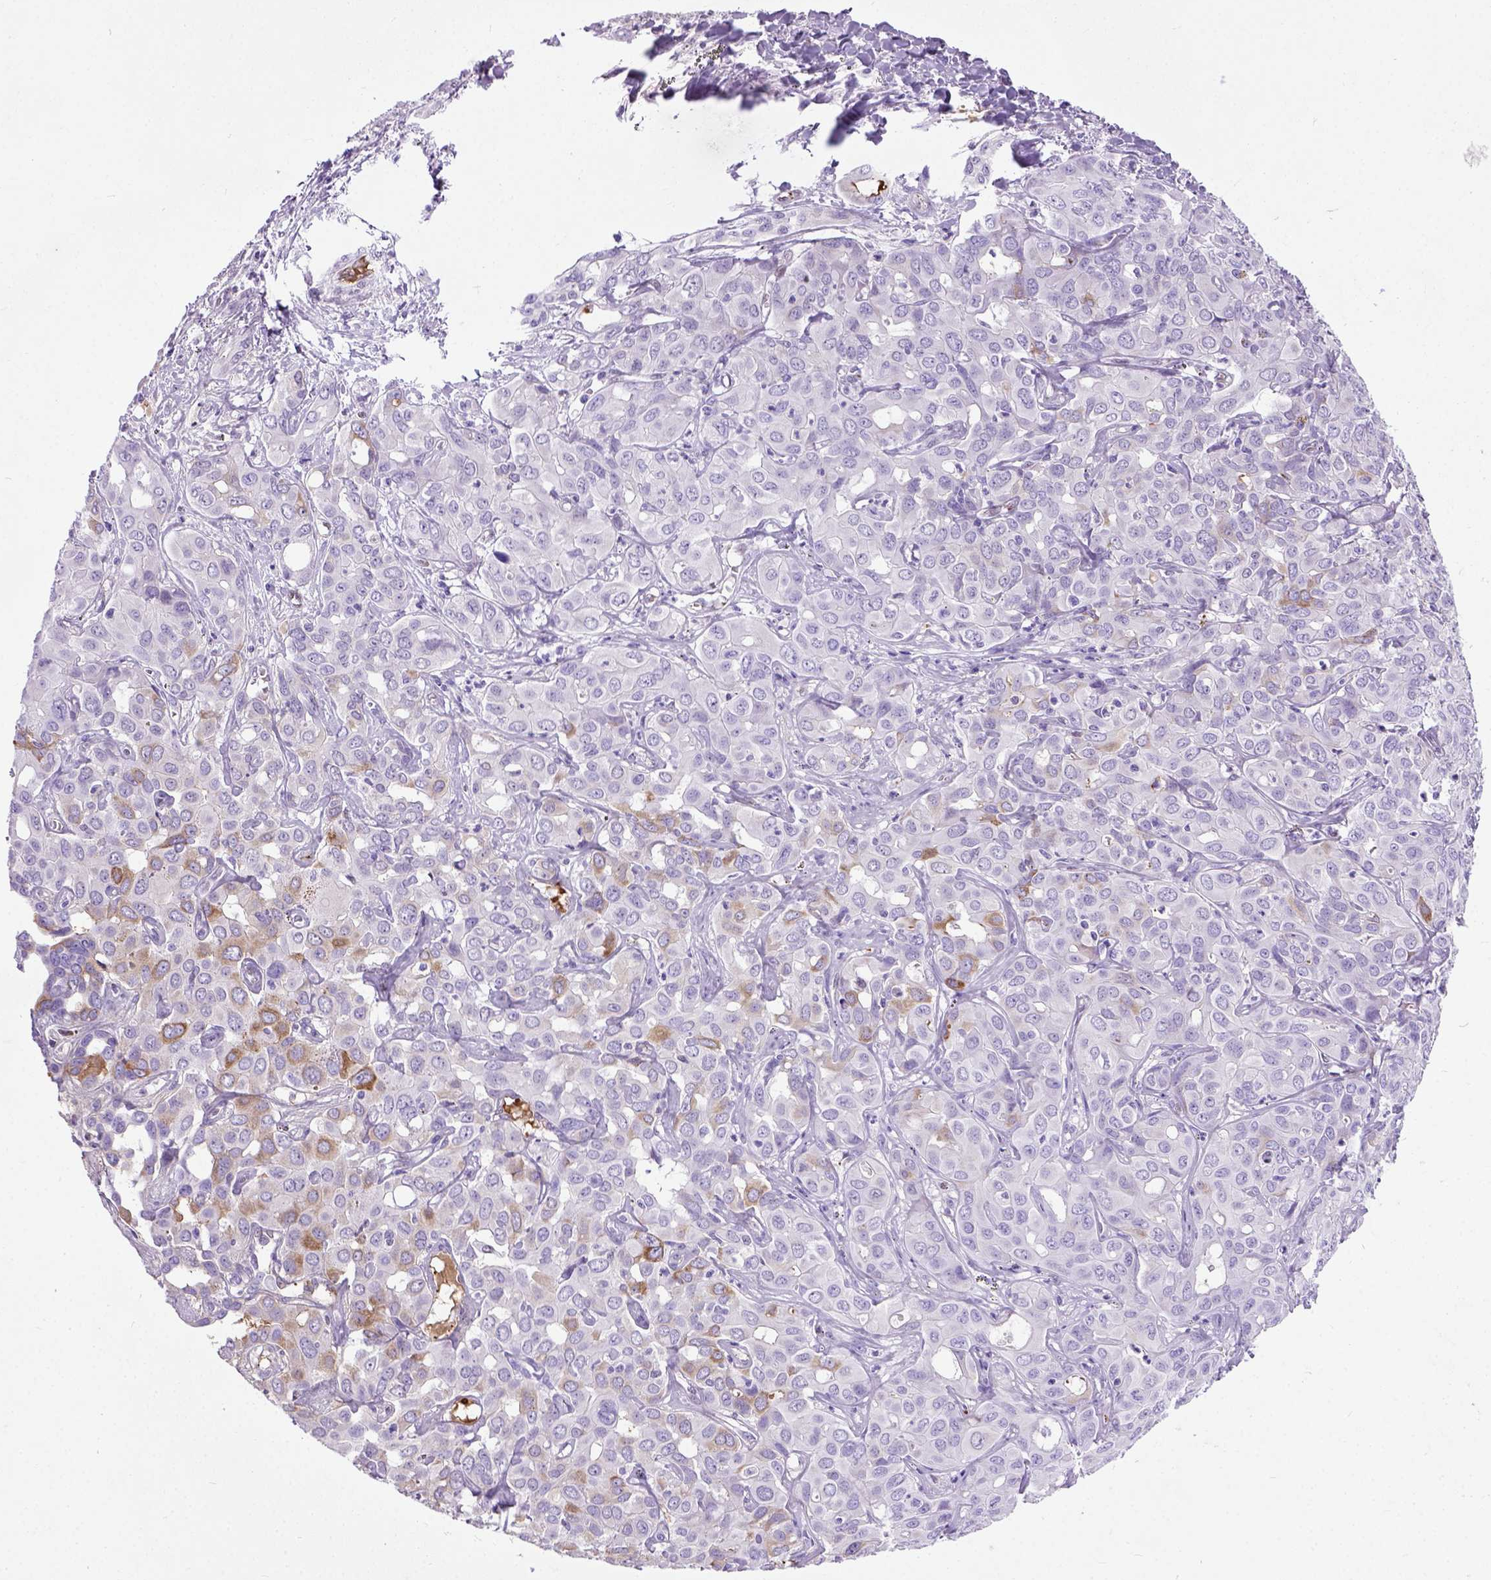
{"staining": {"intensity": "weak", "quantity": "<25%", "location": "cytoplasmic/membranous"}, "tissue": "liver cancer", "cell_type": "Tumor cells", "image_type": "cancer", "snomed": [{"axis": "morphology", "description": "Cholangiocarcinoma"}, {"axis": "topography", "description": "Liver"}], "caption": "This is an immunohistochemistry (IHC) image of human liver cancer (cholangiocarcinoma). There is no positivity in tumor cells.", "gene": "ADAMTS8", "patient": {"sex": "female", "age": 60}}